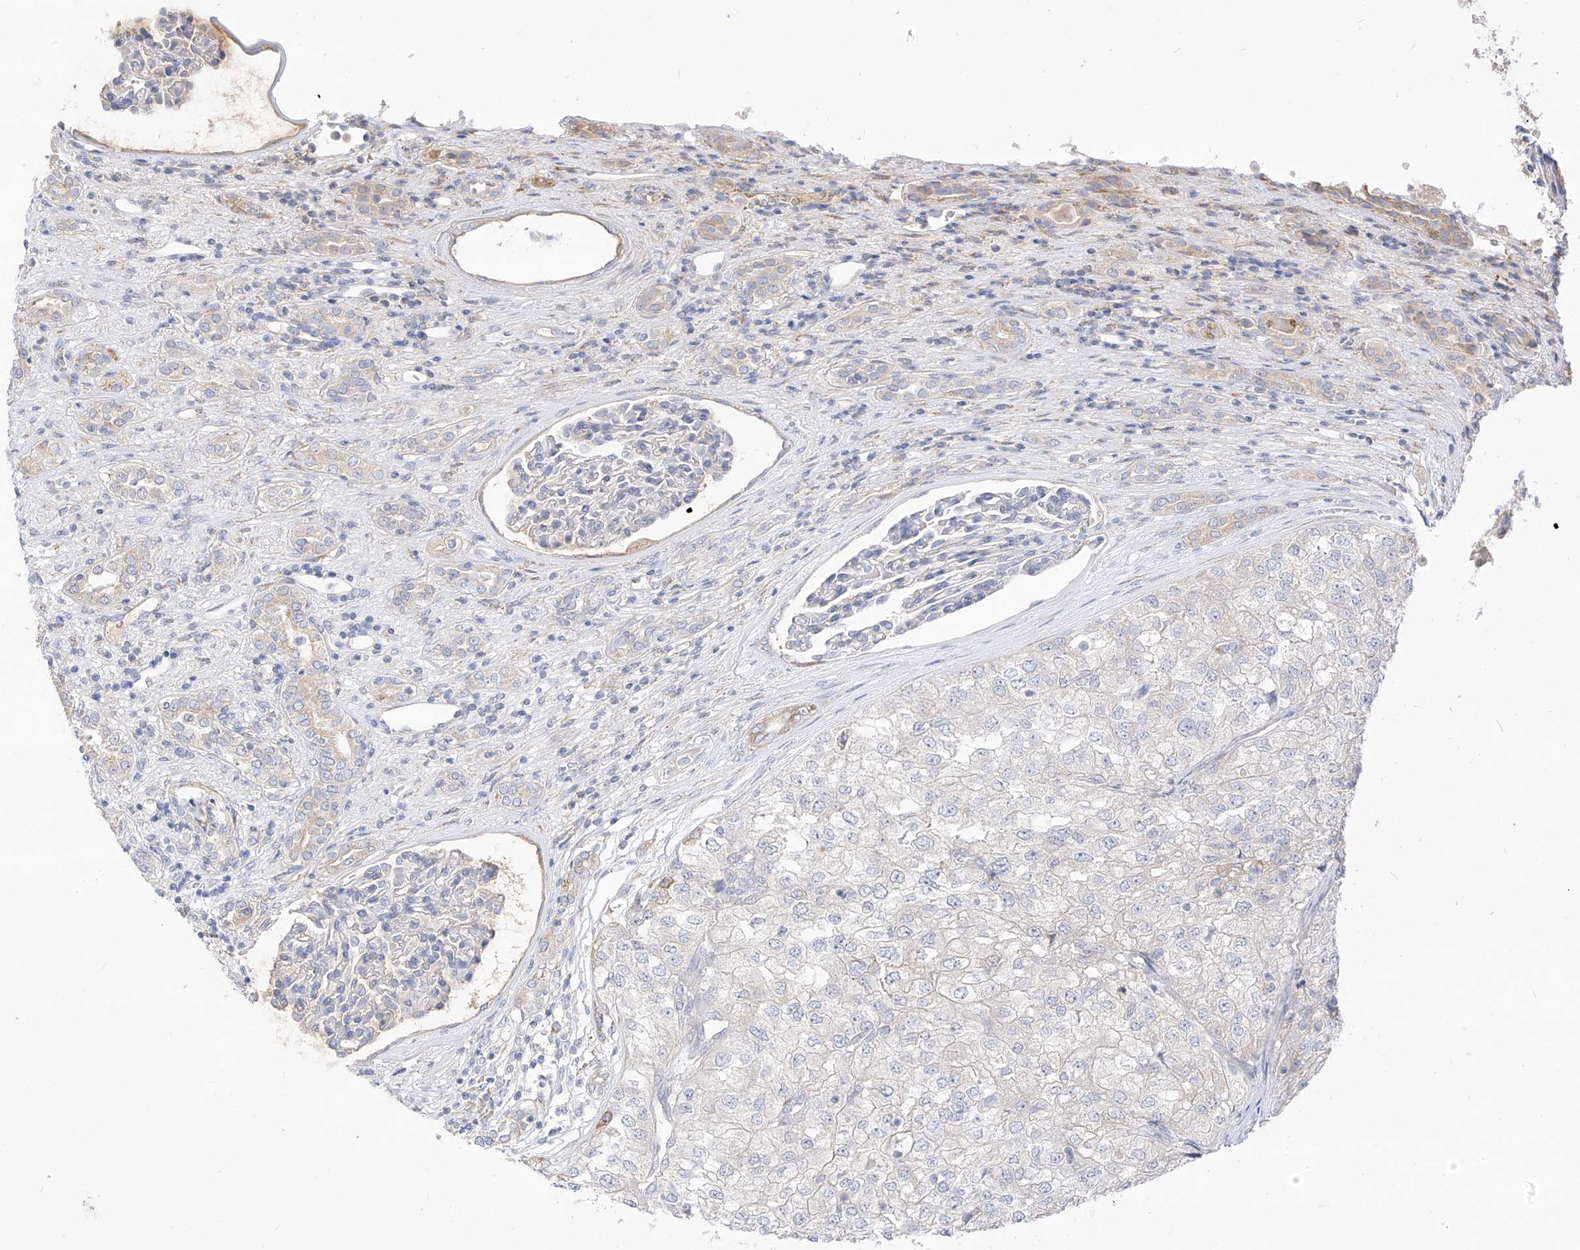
{"staining": {"intensity": "negative", "quantity": "none", "location": "none"}, "tissue": "renal cancer", "cell_type": "Tumor cells", "image_type": "cancer", "snomed": [{"axis": "morphology", "description": "Adenocarcinoma, NOS"}, {"axis": "topography", "description": "Kidney"}], "caption": "Immunohistochemistry image of human renal cancer stained for a protein (brown), which exhibits no positivity in tumor cells.", "gene": "RASA2", "patient": {"sex": "female", "age": 54}}